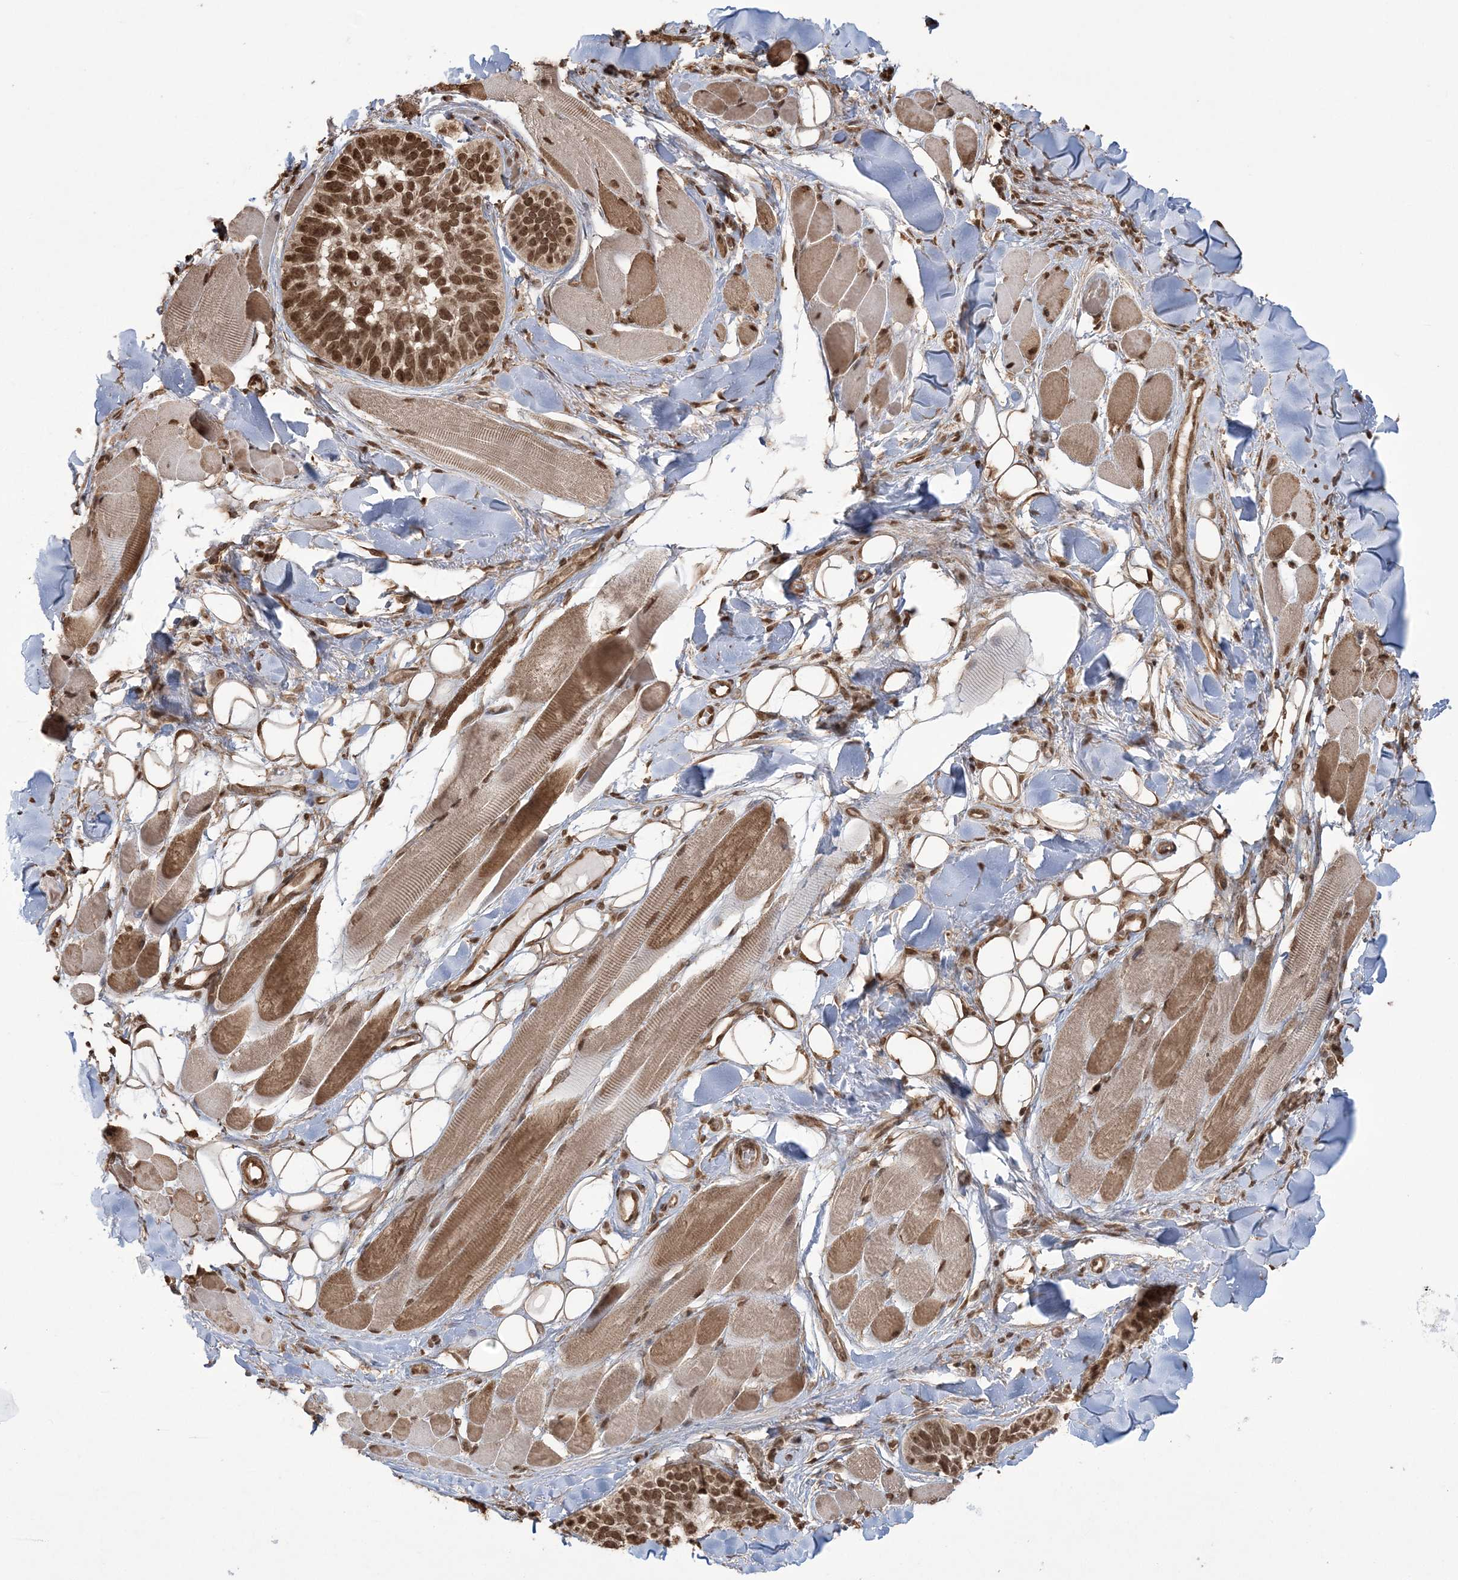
{"staining": {"intensity": "strong", "quantity": ">75%", "location": "nuclear"}, "tissue": "skin cancer", "cell_type": "Tumor cells", "image_type": "cancer", "snomed": [{"axis": "morphology", "description": "Basal cell carcinoma"}, {"axis": "topography", "description": "Skin"}], "caption": "Skin basal cell carcinoma tissue exhibits strong nuclear expression in approximately >75% of tumor cells", "gene": "ZNF839", "patient": {"sex": "male", "age": 62}}